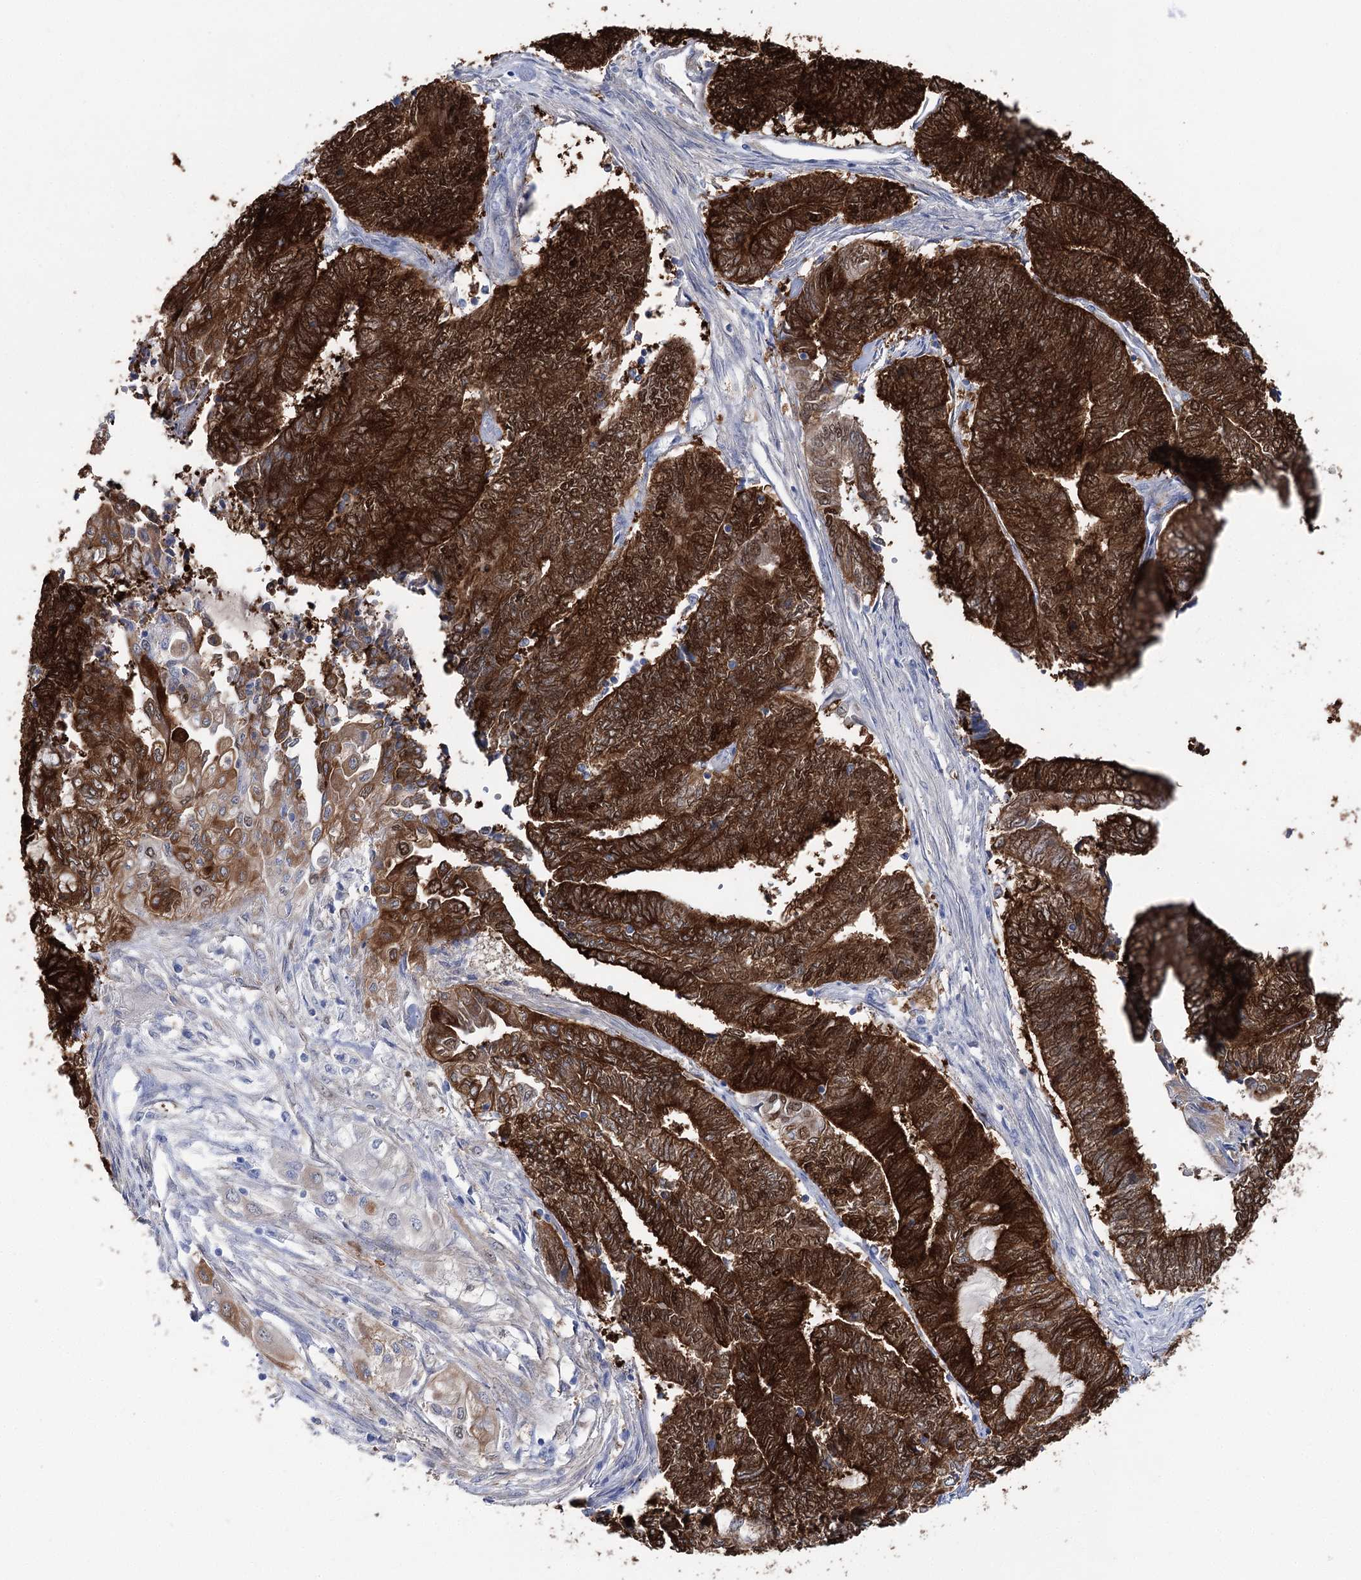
{"staining": {"intensity": "strong", "quantity": ">75%", "location": "cytoplasmic/membranous,nuclear"}, "tissue": "endometrial cancer", "cell_type": "Tumor cells", "image_type": "cancer", "snomed": [{"axis": "morphology", "description": "Adenocarcinoma, NOS"}, {"axis": "topography", "description": "Uterus"}, {"axis": "topography", "description": "Endometrium"}], "caption": "Immunohistochemistry image of neoplastic tissue: human endometrial adenocarcinoma stained using immunohistochemistry reveals high levels of strong protein expression localized specifically in the cytoplasmic/membranous and nuclear of tumor cells, appearing as a cytoplasmic/membranous and nuclear brown color.", "gene": "UGDH", "patient": {"sex": "female", "age": 70}}